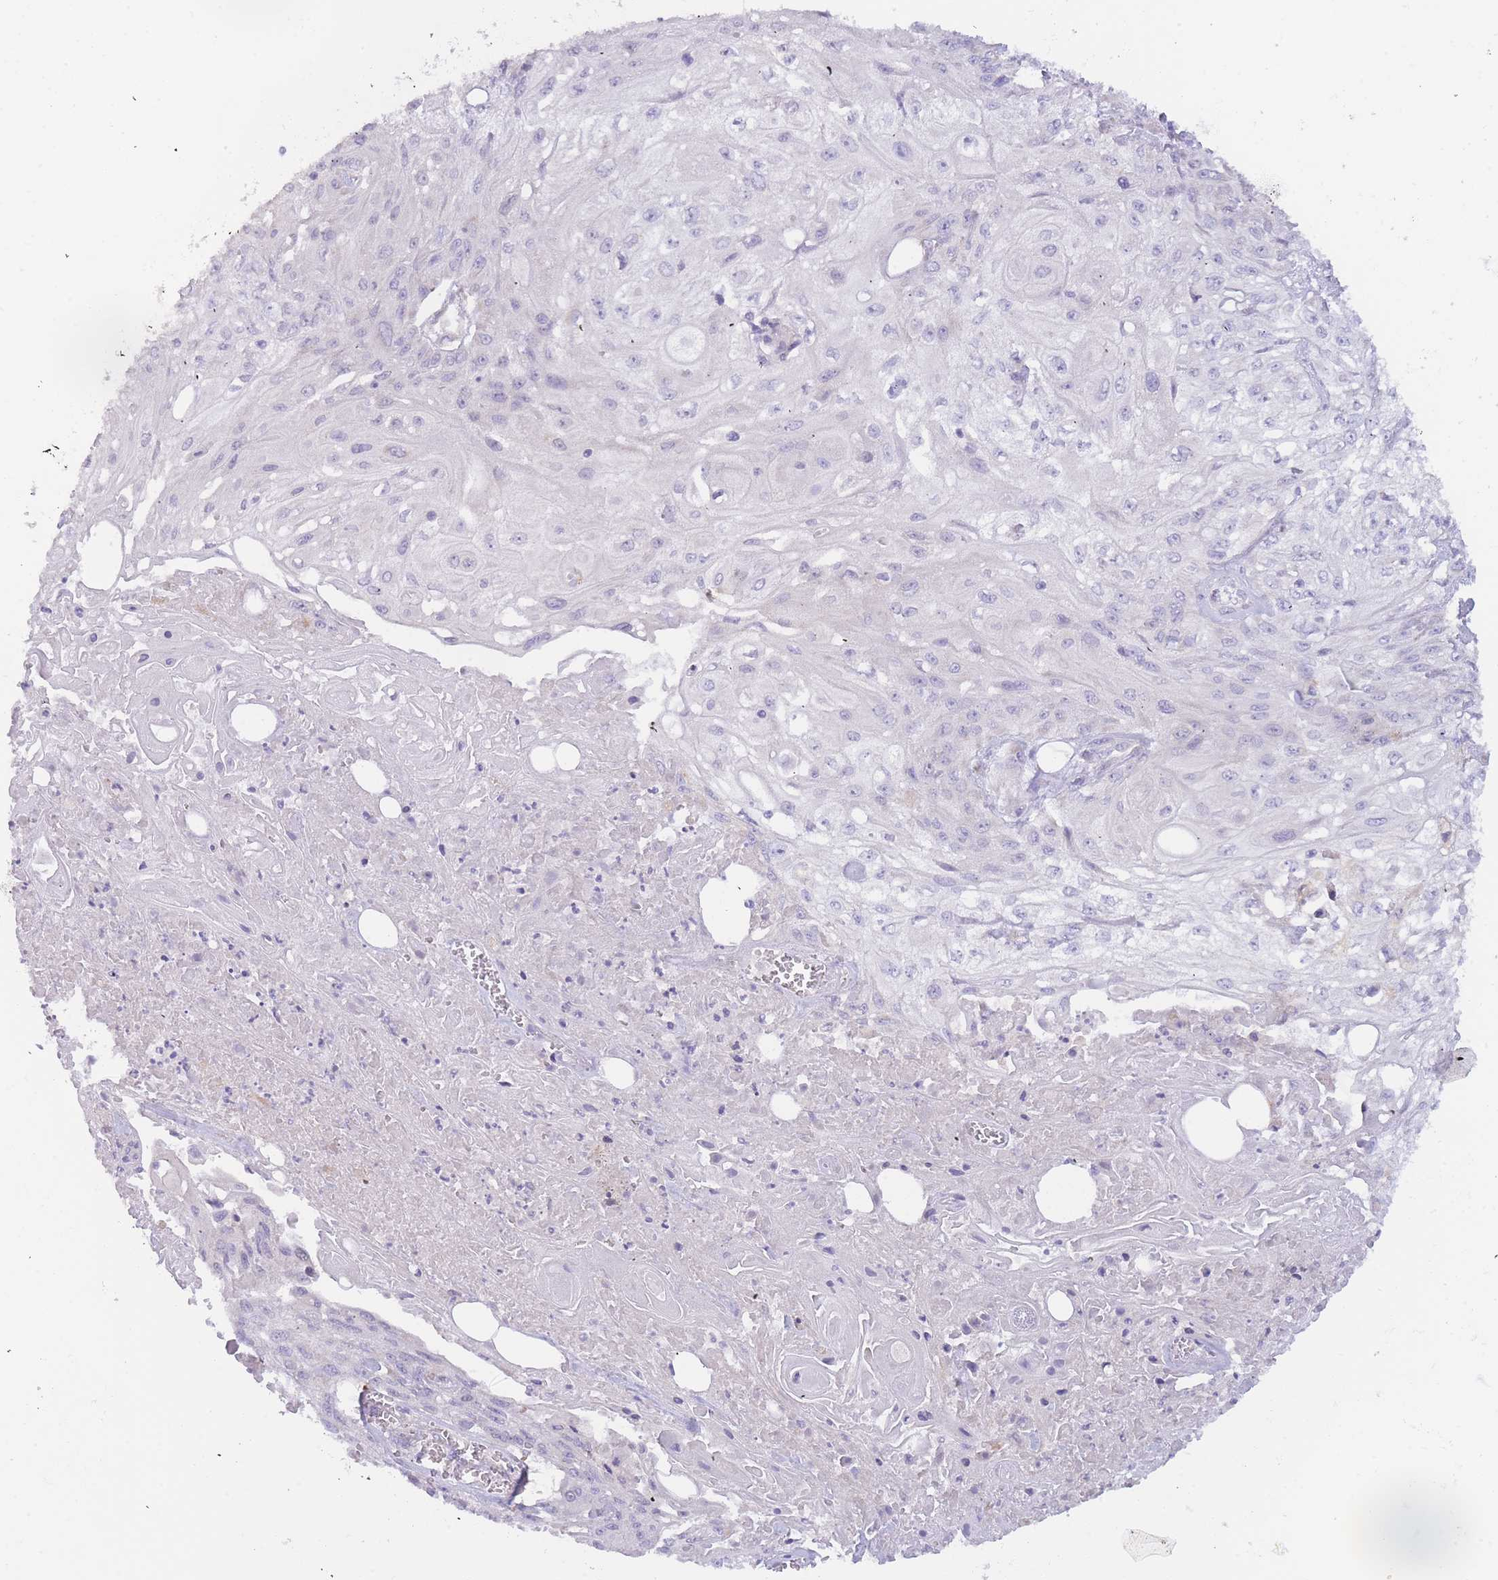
{"staining": {"intensity": "negative", "quantity": "none", "location": "none"}, "tissue": "skin cancer", "cell_type": "Tumor cells", "image_type": "cancer", "snomed": [{"axis": "morphology", "description": "Squamous cell carcinoma, NOS"}, {"axis": "morphology", "description": "Squamous cell carcinoma, metastatic, NOS"}, {"axis": "topography", "description": "Skin"}, {"axis": "topography", "description": "Lymph node"}], "caption": "The immunohistochemistry (IHC) histopathology image has no significant positivity in tumor cells of skin cancer (squamous cell carcinoma) tissue.", "gene": "SLC35E4", "patient": {"sex": "male", "age": 75}}